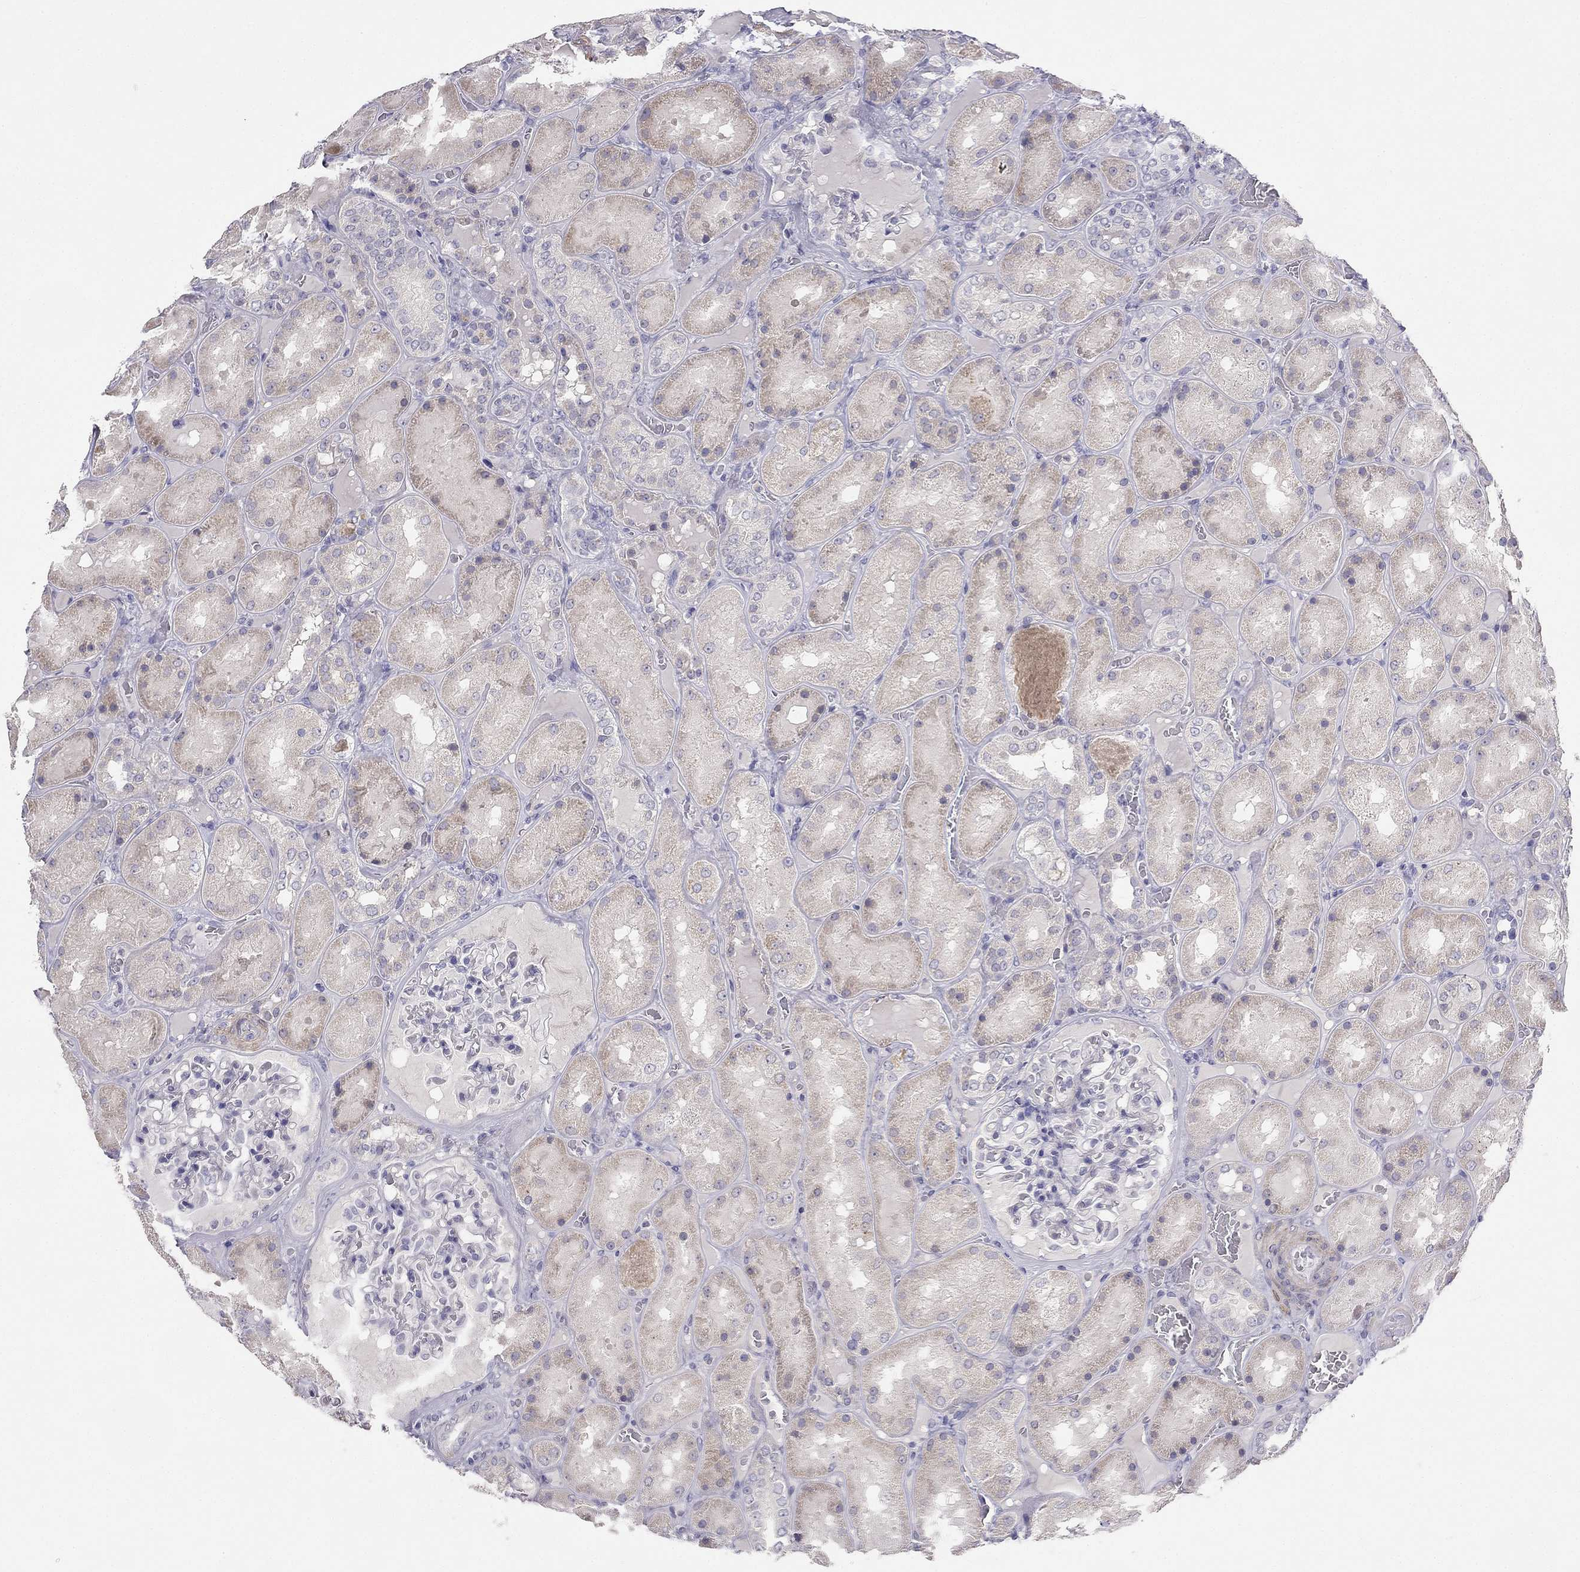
{"staining": {"intensity": "negative", "quantity": "none", "location": "none"}, "tissue": "kidney", "cell_type": "Cells in glomeruli", "image_type": "normal", "snomed": [{"axis": "morphology", "description": "Normal tissue, NOS"}, {"axis": "topography", "description": "Kidney"}], "caption": "An image of kidney stained for a protein reveals no brown staining in cells in glomeruli. (Stains: DAB (3,3'-diaminobenzidine) immunohistochemistry (IHC) with hematoxylin counter stain, Microscopy: brightfield microscopy at high magnification).", "gene": "C16orf89", "patient": {"sex": "male", "age": 73}}